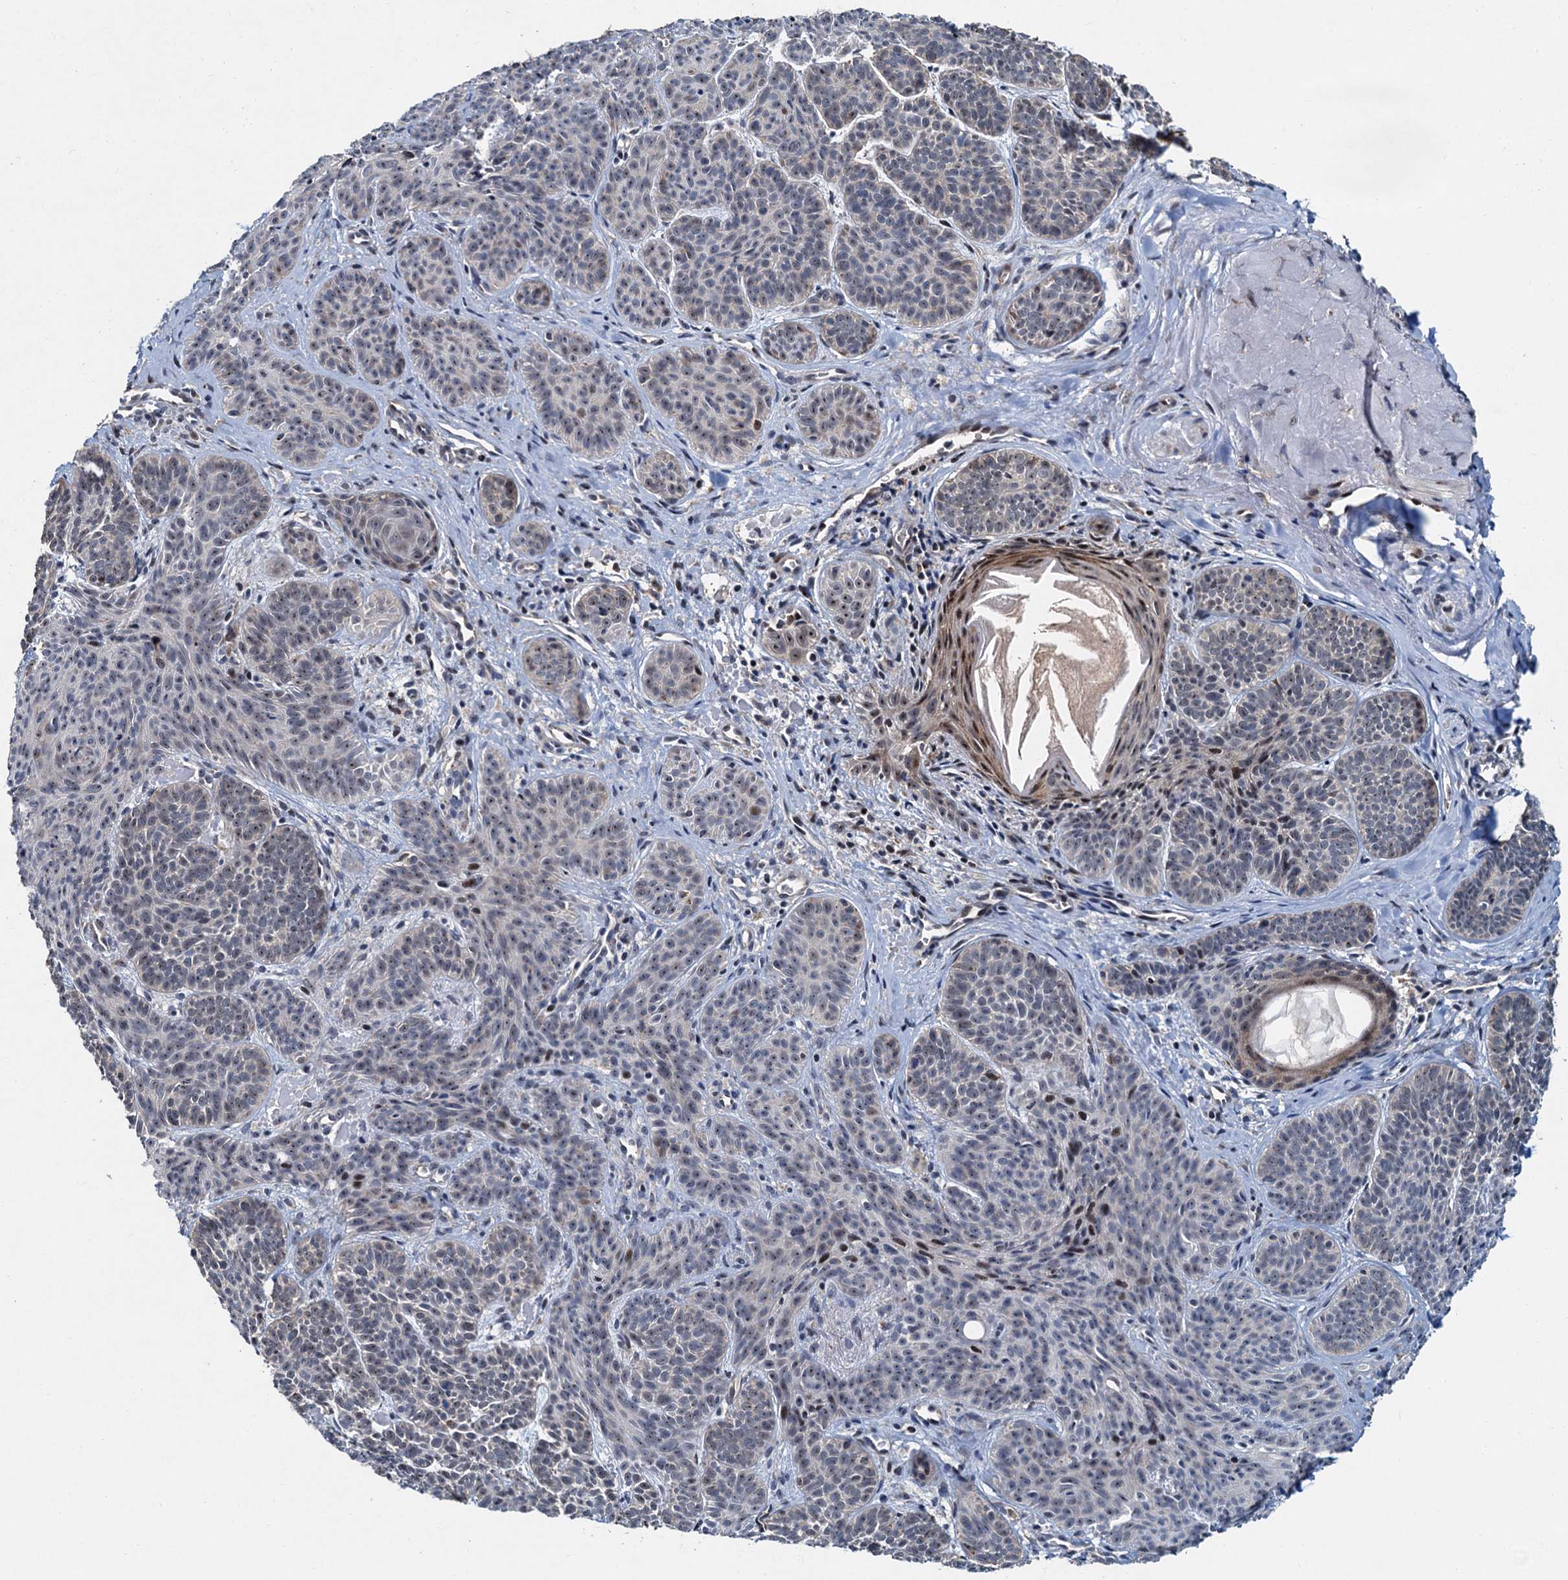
{"staining": {"intensity": "negative", "quantity": "none", "location": "none"}, "tissue": "skin cancer", "cell_type": "Tumor cells", "image_type": "cancer", "snomed": [{"axis": "morphology", "description": "Basal cell carcinoma"}, {"axis": "topography", "description": "Skin"}], "caption": "Tumor cells show no significant protein staining in skin basal cell carcinoma.", "gene": "DNAJC21", "patient": {"sex": "male", "age": 85}}